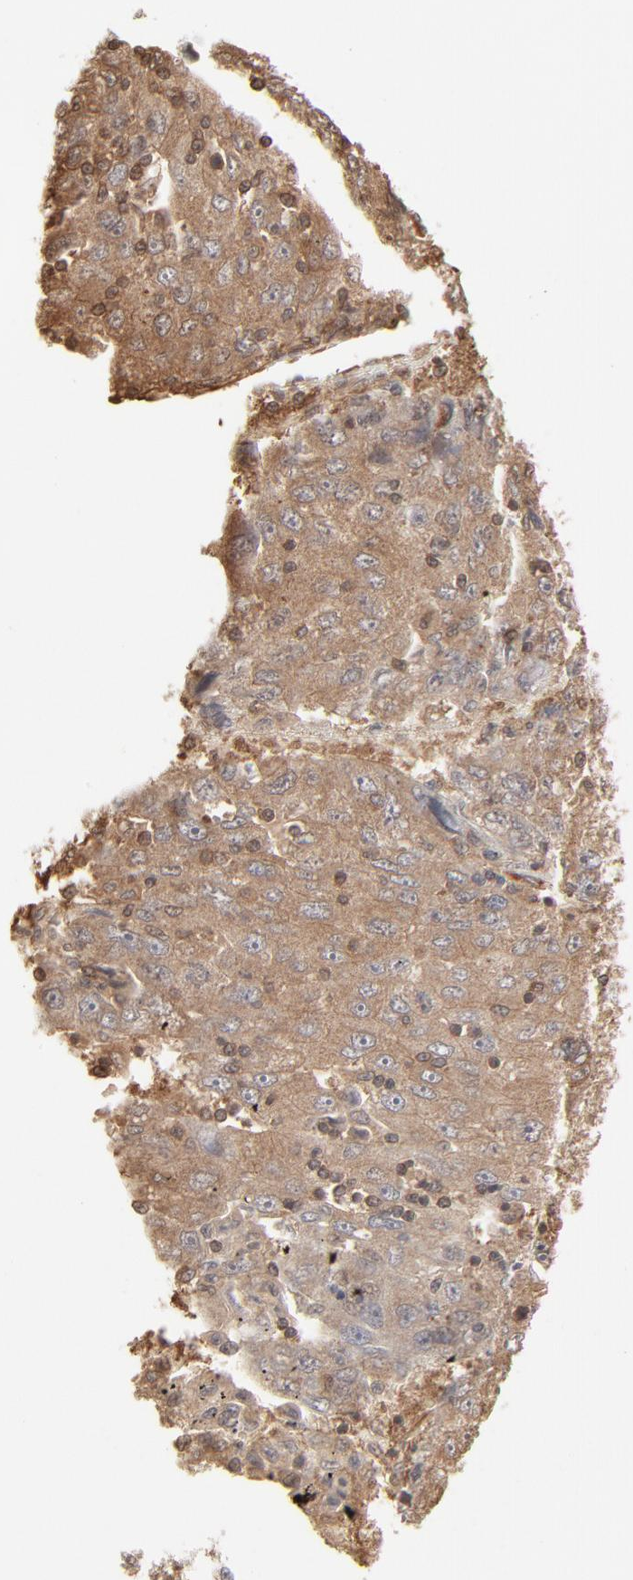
{"staining": {"intensity": "moderate", "quantity": ">75%", "location": "cytoplasmic/membranous"}, "tissue": "liver cancer", "cell_type": "Tumor cells", "image_type": "cancer", "snomed": [{"axis": "morphology", "description": "Carcinoma, Hepatocellular, NOS"}, {"axis": "topography", "description": "Liver"}], "caption": "Immunohistochemistry (IHC) of human liver hepatocellular carcinoma exhibits medium levels of moderate cytoplasmic/membranous expression in approximately >75% of tumor cells. (IHC, brightfield microscopy, high magnification).", "gene": "PPP2CA", "patient": {"sex": "male", "age": 49}}